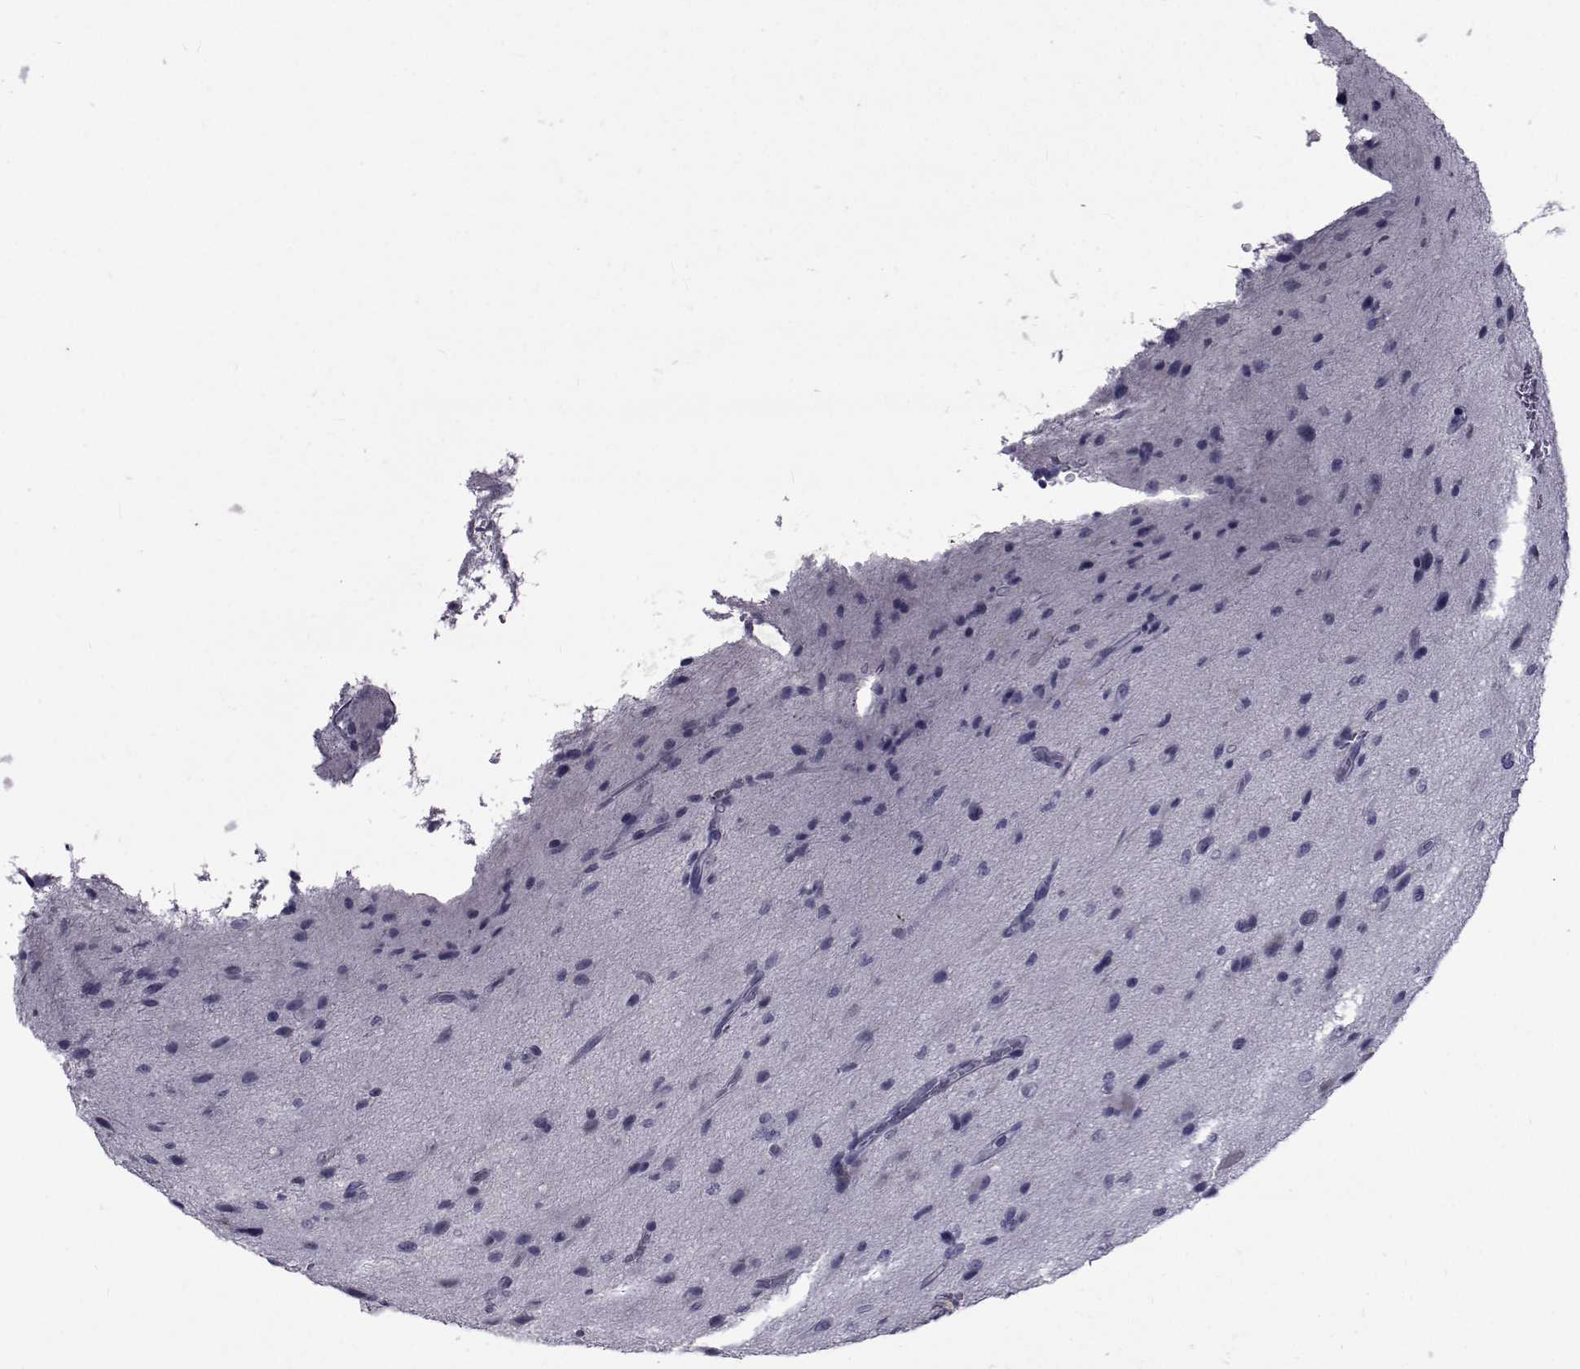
{"staining": {"intensity": "negative", "quantity": "none", "location": "none"}, "tissue": "glioma", "cell_type": "Tumor cells", "image_type": "cancer", "snomed": [{"axis": "morphology", "description": "Glioma, malignant, NOS"}, {"axis": "morphology", "description": "Glioma, malignant, High grade"}, {"axis": "topography", "description": "Brain"}], "caption": "The immunohistochemistry (IHC) histopathology image has no significant expression in tumor cells of glioma tissue.", "gene": "PAX2", "patient": {"sex": "female", "age": 71}}